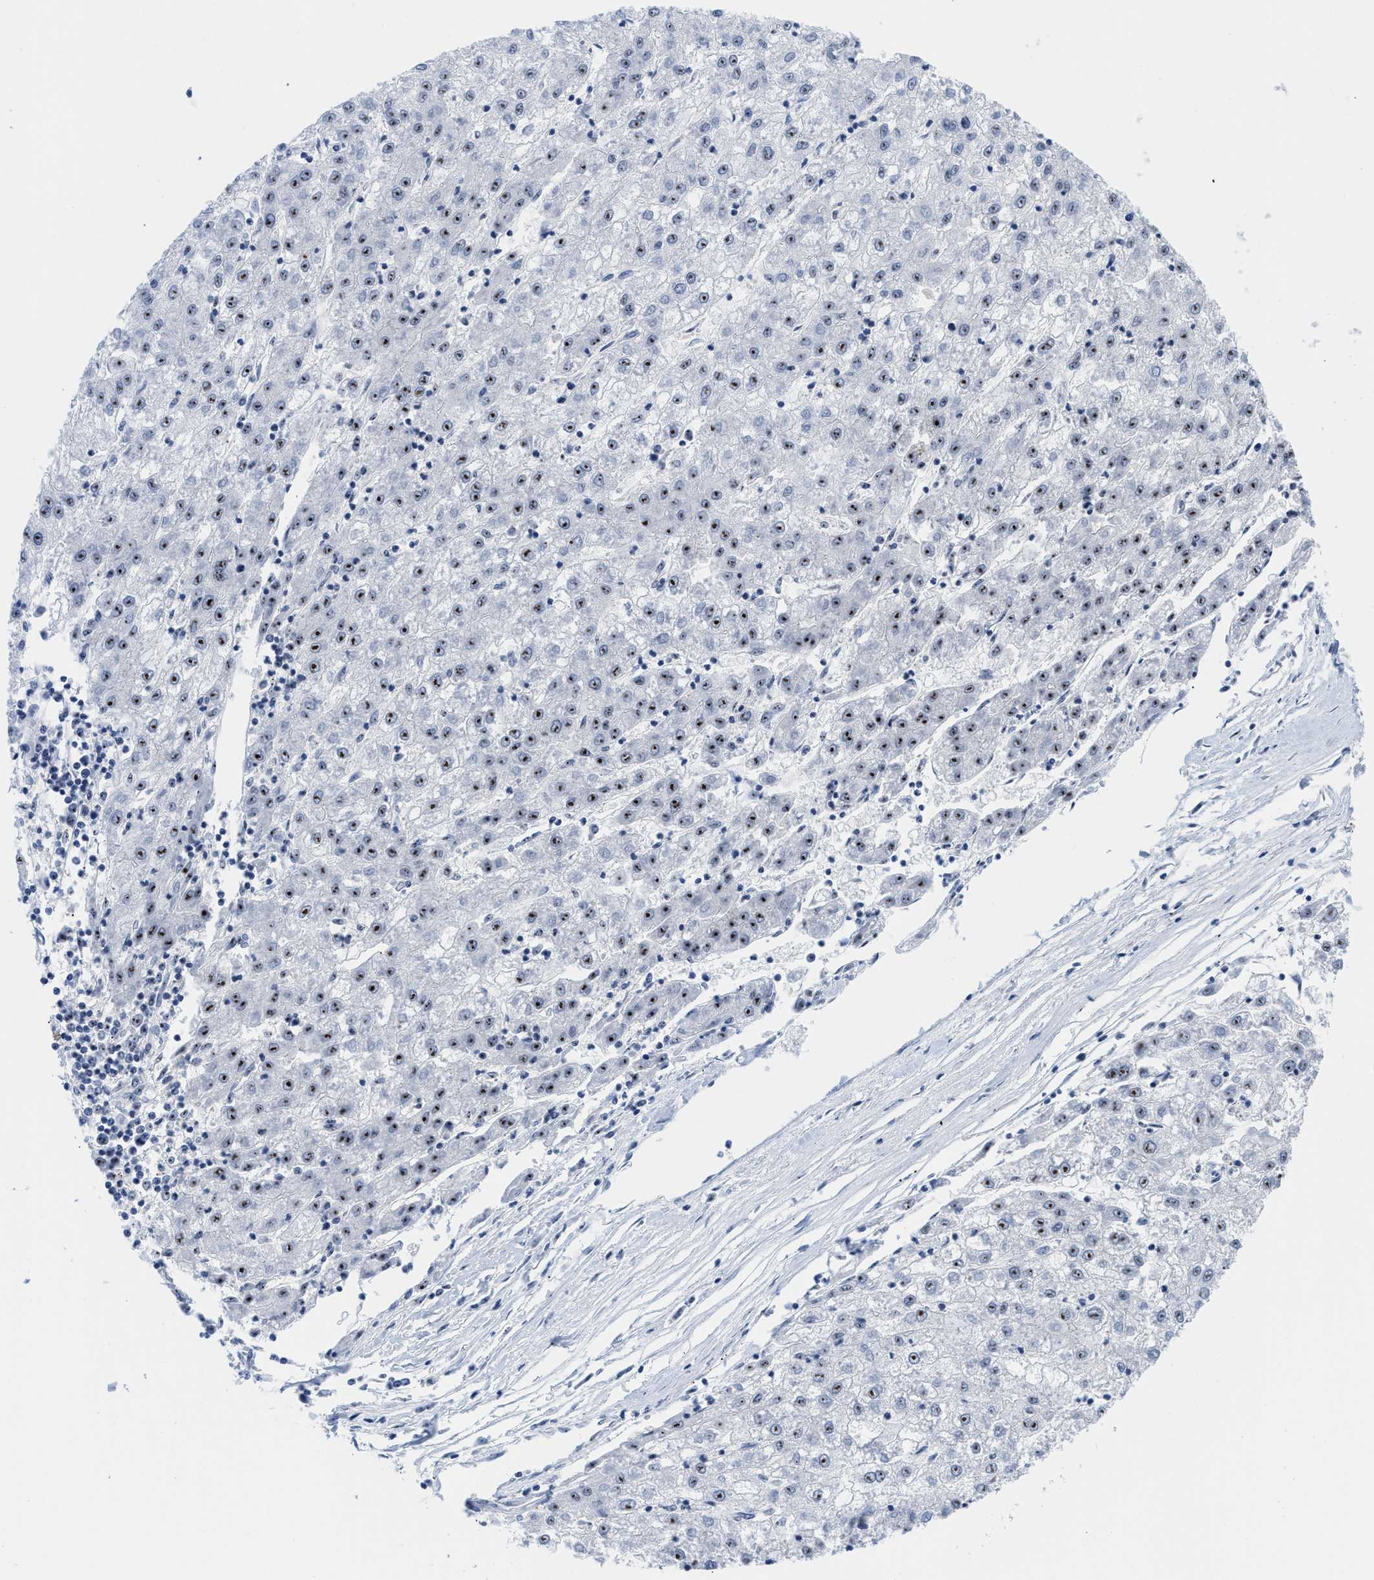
{"staining": {"intensity": "moderate", "quantity": ">75%", "location": "nuclear"}, "tissue": "liver cancer", "cell_type": "Tumor cells", "image_type": "cancer", "snomed": [{"axis": "morphology", "description": "Carcinoma, Hepatocellular, NOS"}, {"axis": "topography", "description": "Liver"}], "caption": "IHC of liver hepatocellular carcinoma reveals medium levels of moderate nuclear staining in approximately >75% of tumor cells.", "gene": "NOP58", "patient": {"sex": "male", "age": 72}}